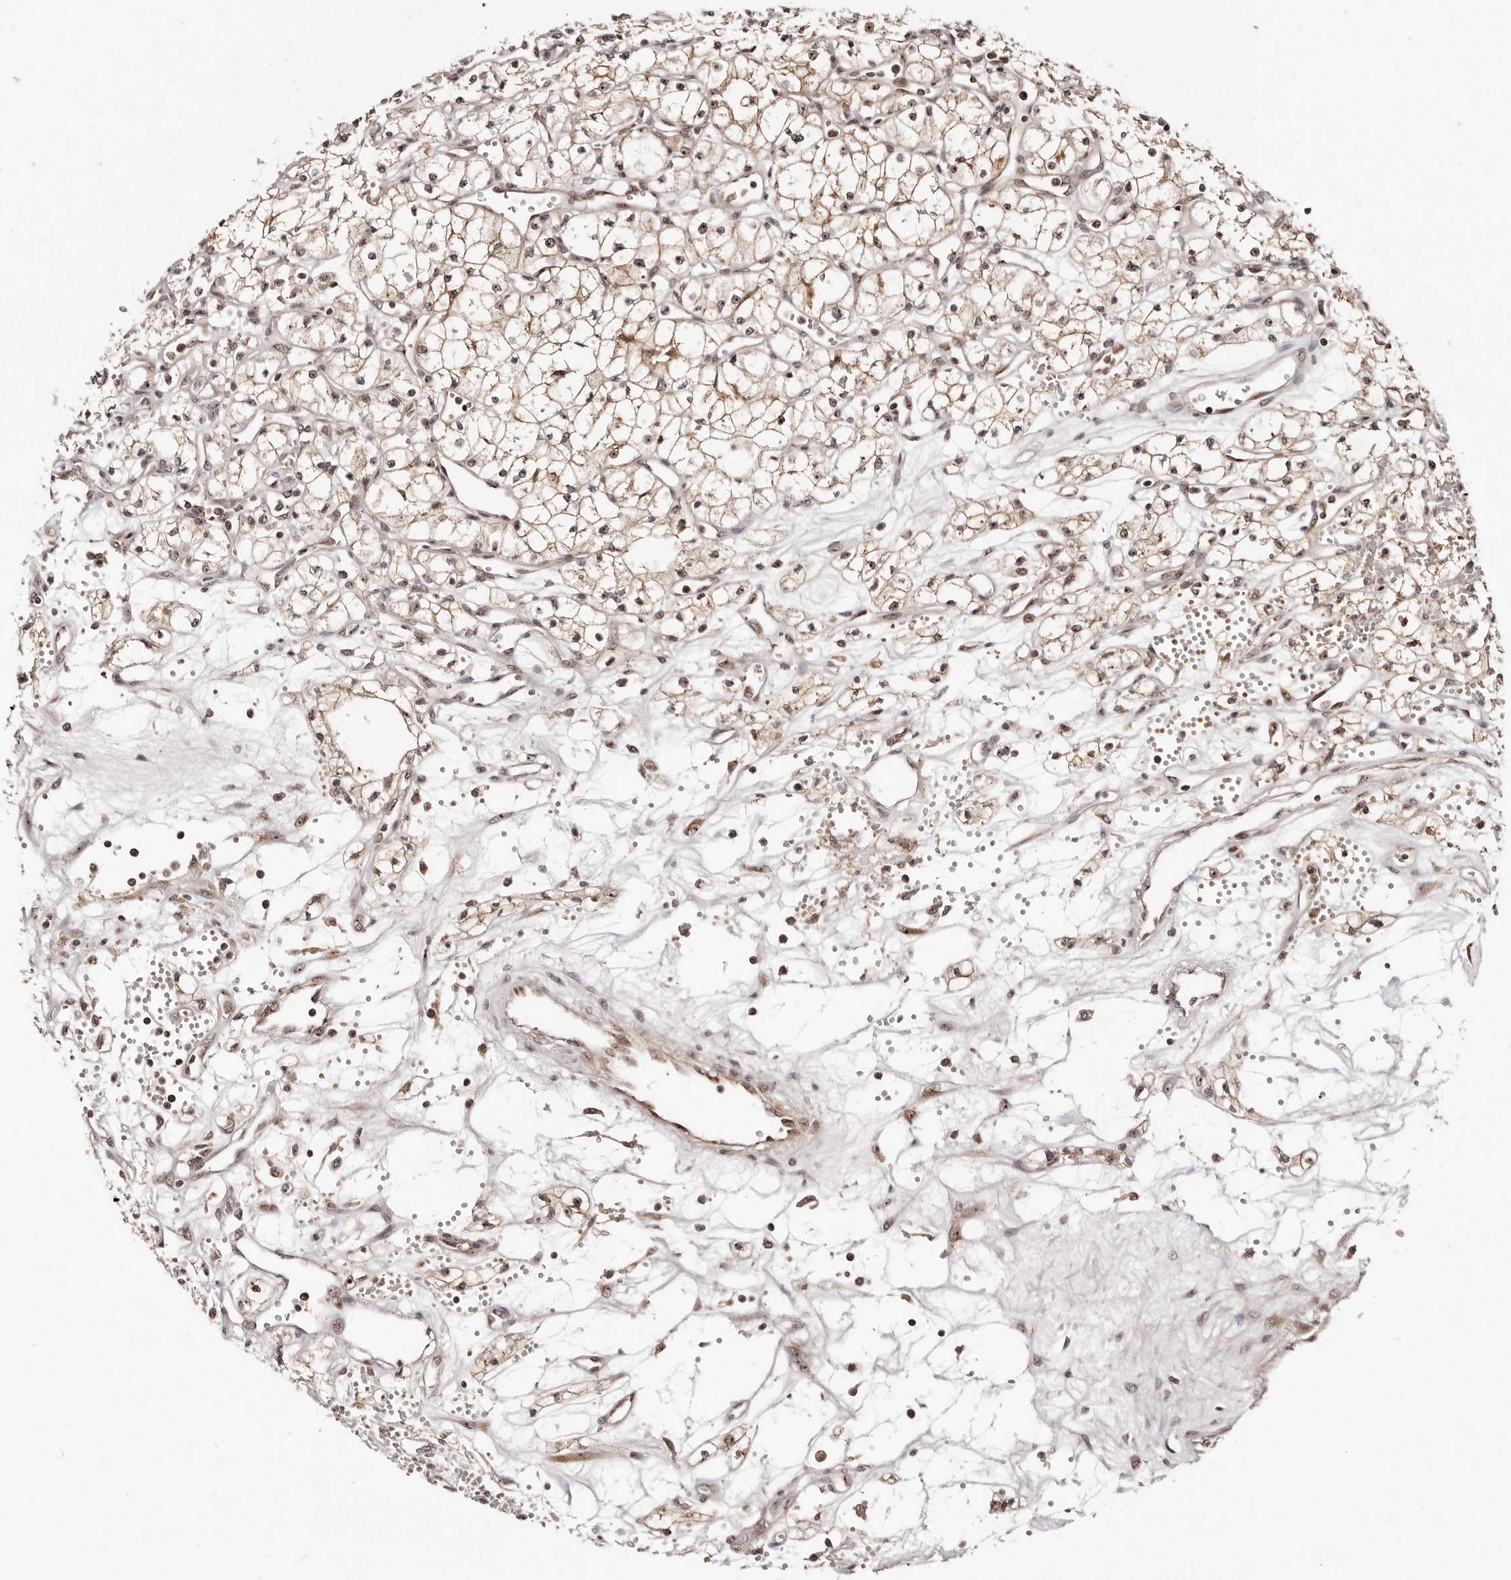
{"staining": {"intensity": "weak", "quantity": ">75%", "location": "cytoplasmic/membranous,nuclear"}, "tissue": "renal cancer", "cell_type": "Tumor cells", "image_type": "cancer", "snomed": [{"axis": "morphology", "description": "Adenocarcinoma, NOS"}, {"axis": "topography", "description": "Kidney"}], "caption": "Tumor cells demonstrate weak cytoplasmic/membranous and nuclear staining in about >75% of cells in renal adenocarcinoma.", "gene": "APOL6", "patient": {"sex": "male", "age": 59}}